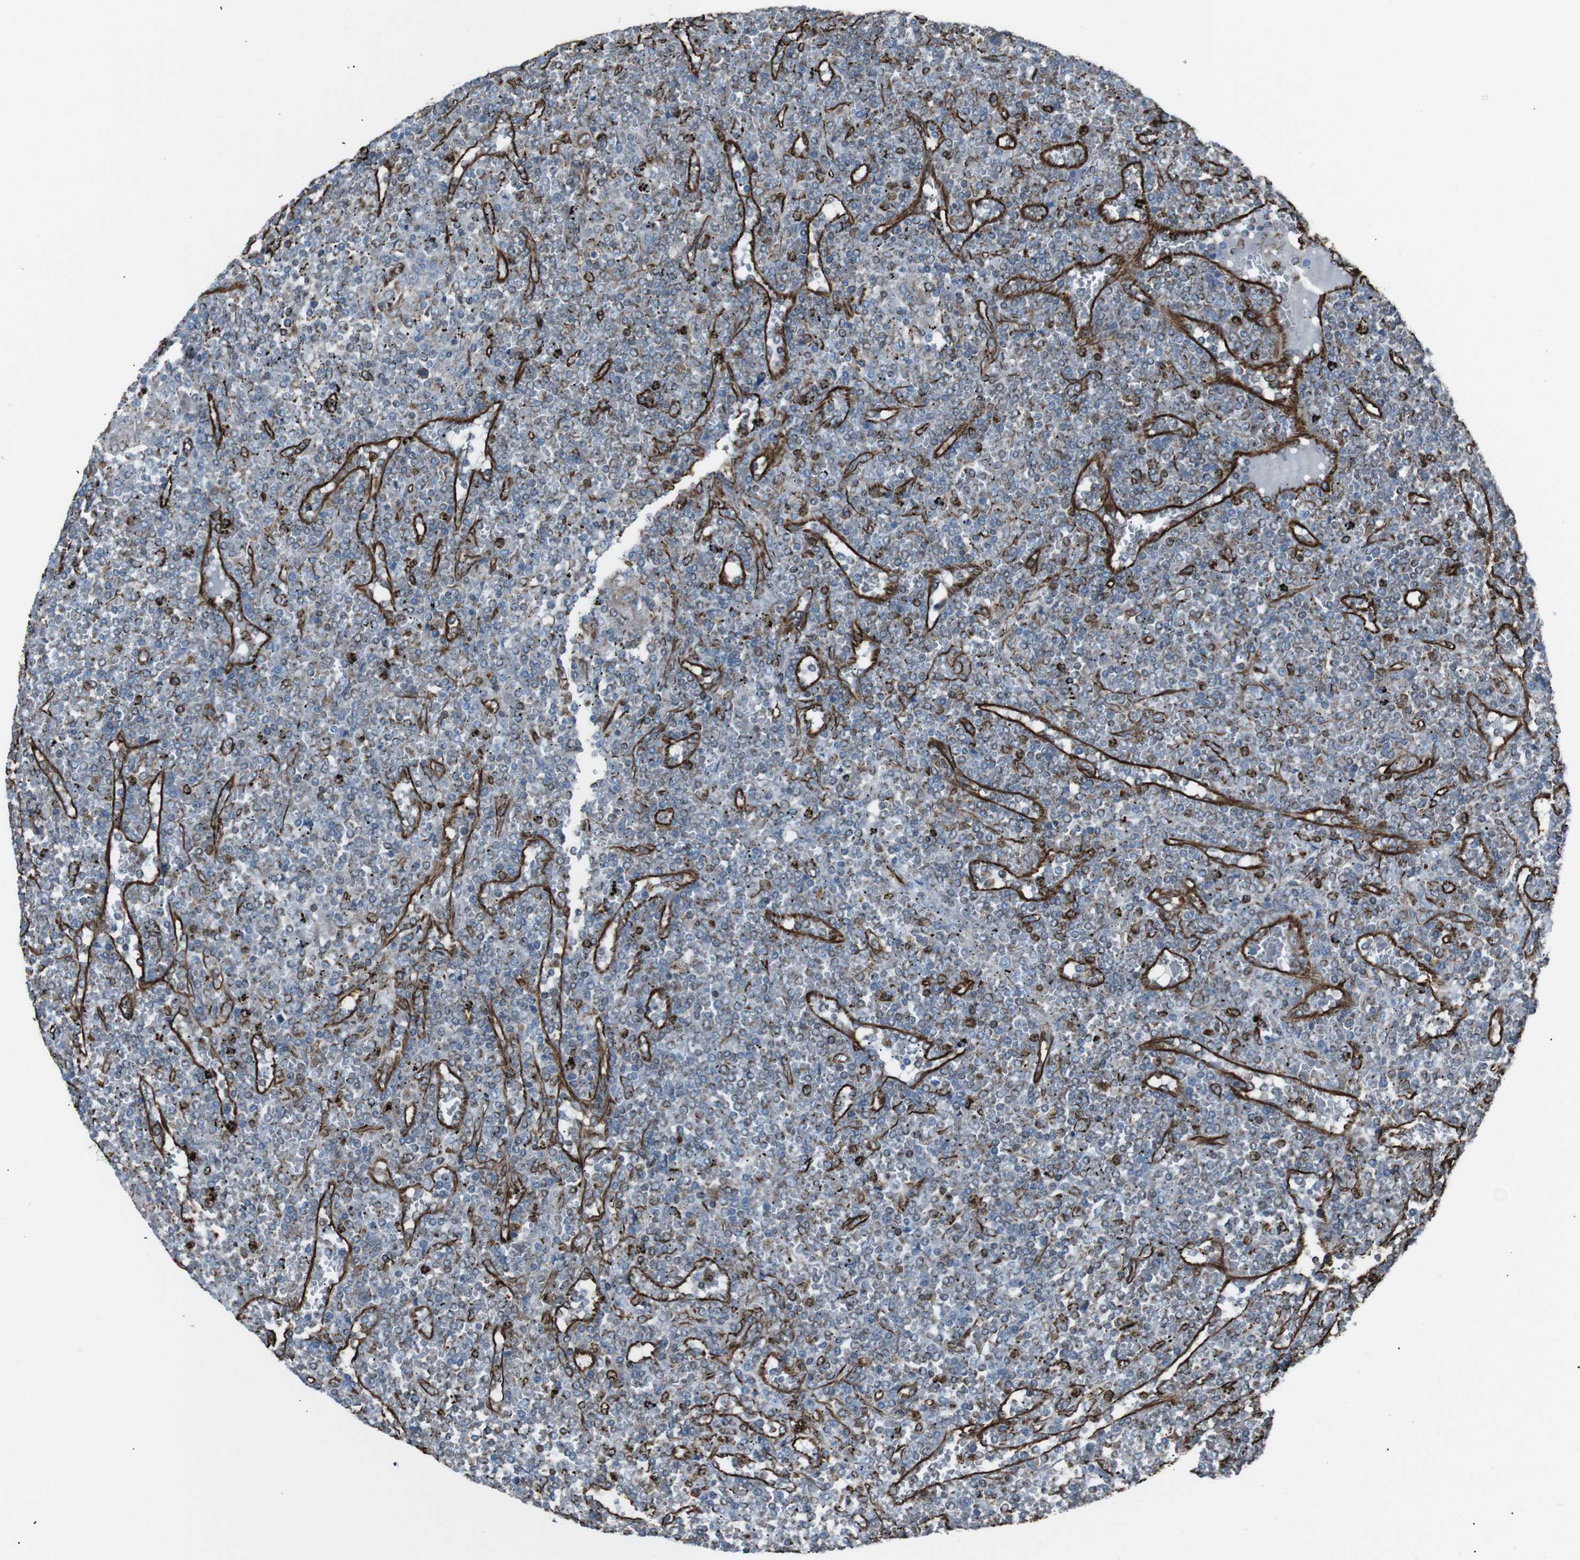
{"staining": {"intensity": "negative", "quantity": "none", "location": "none"}, "tissue": "lymphoma", "cell_type": "Tumor cells", "image_type": "cancer", "snomed": [{"axis": "morphology", "description": "Malignant lymphoma, non-Hodgkin's type, Low grade"}, {"axis": "topography", "description": "Spleen"}], "caption": "Lymphoma stained for a protein using immunohistochemistry displays no expression tumor cells.", "gene": "ZDHHC6", "patient": {"sex": "female", "age": 19}}